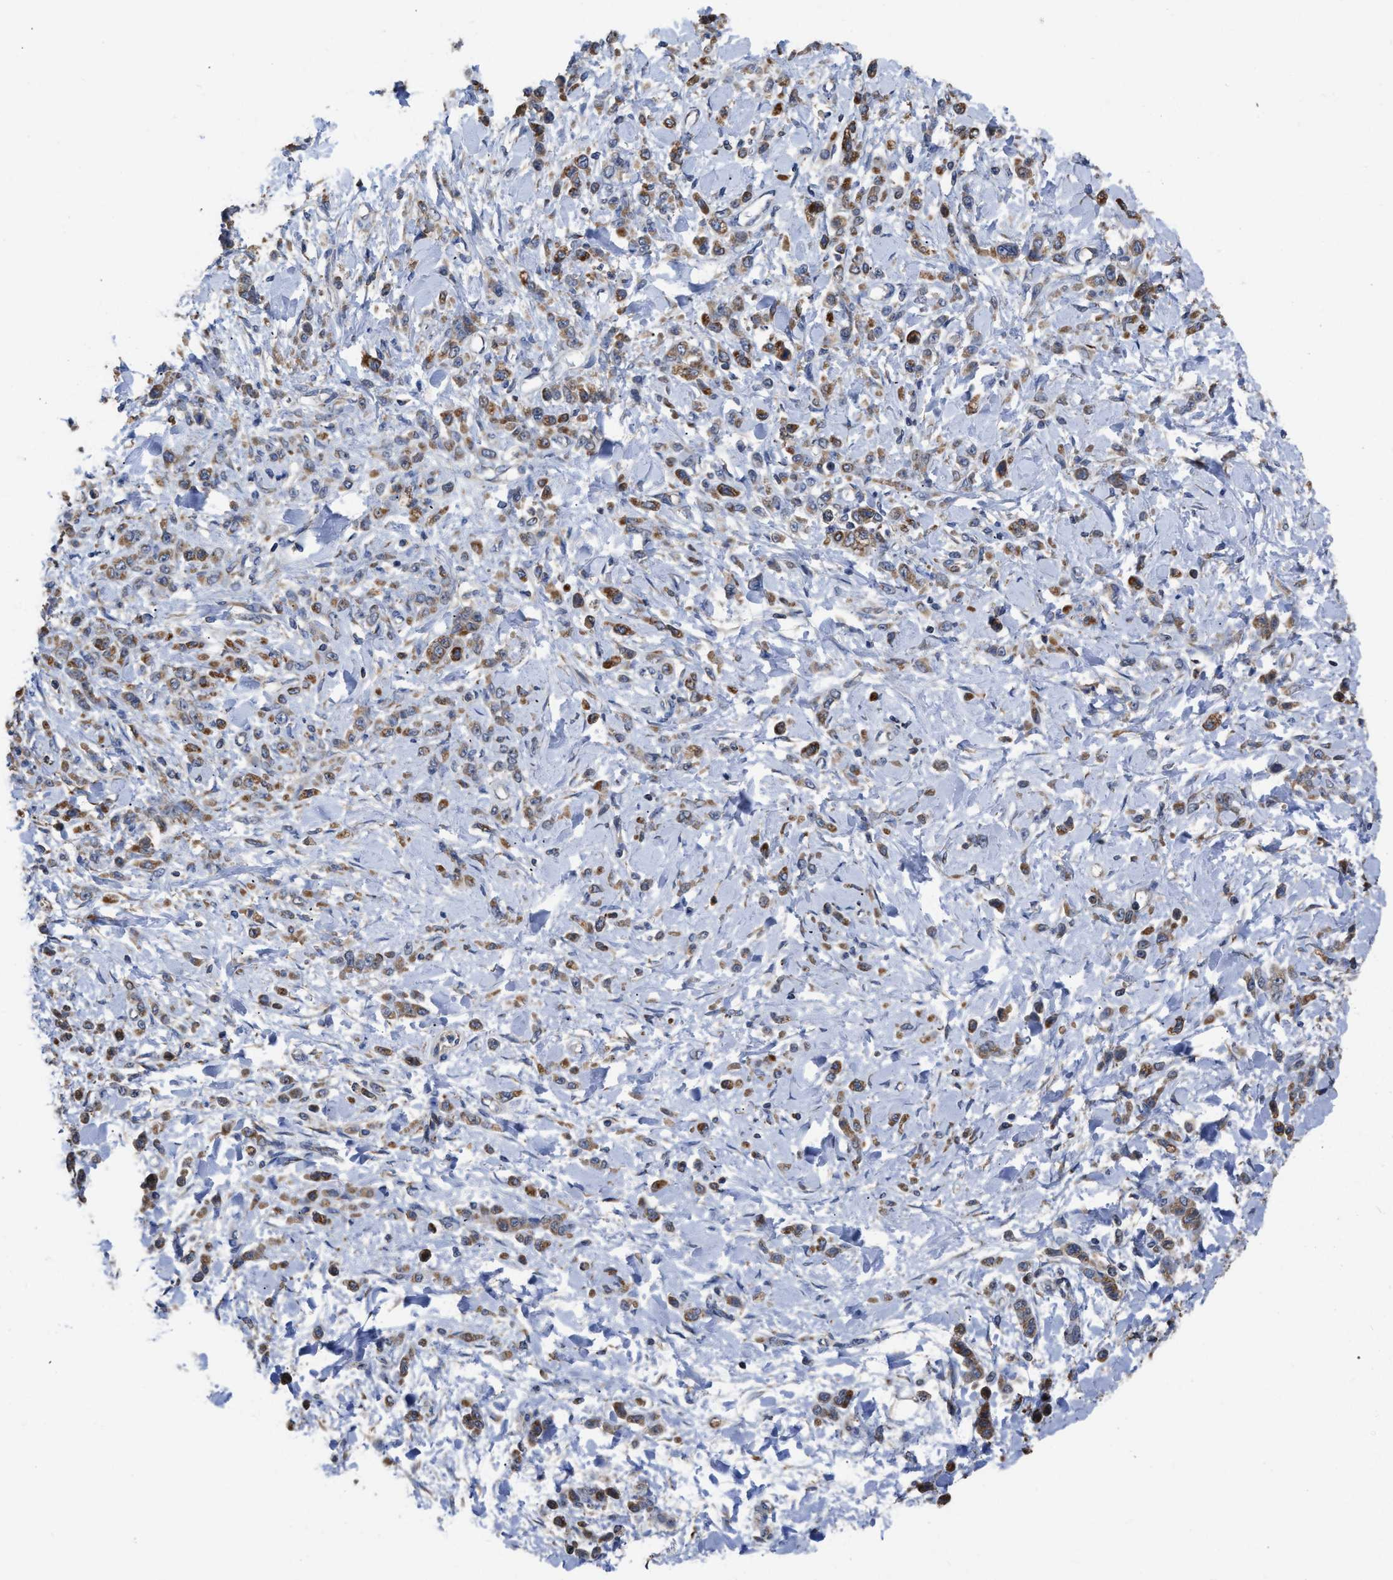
{"staining": {"intensity": "moderate", "quantity": ">75%", "location": "cytoplasmic/membranous"}, "tissue": "stomach cancer", "cell_type": "Tumor cells", "image_type": "cancer", "snomed": [{"axis": "morphology", "description": "Normal tissue, NOS"}, {"axis": "morphology", "description": "Adenocarcinoma, NOS"}, {"axis": "topography", "description": "Stomach"}], "caption": "Stomach adenocarcinoma stained with a brown dye demonstrates moderate cytoplasmic/membranous positive positivity in about >75% of tumor cells.", "gene": "AK2", "patient": {"sex": "male", "age": 82}}